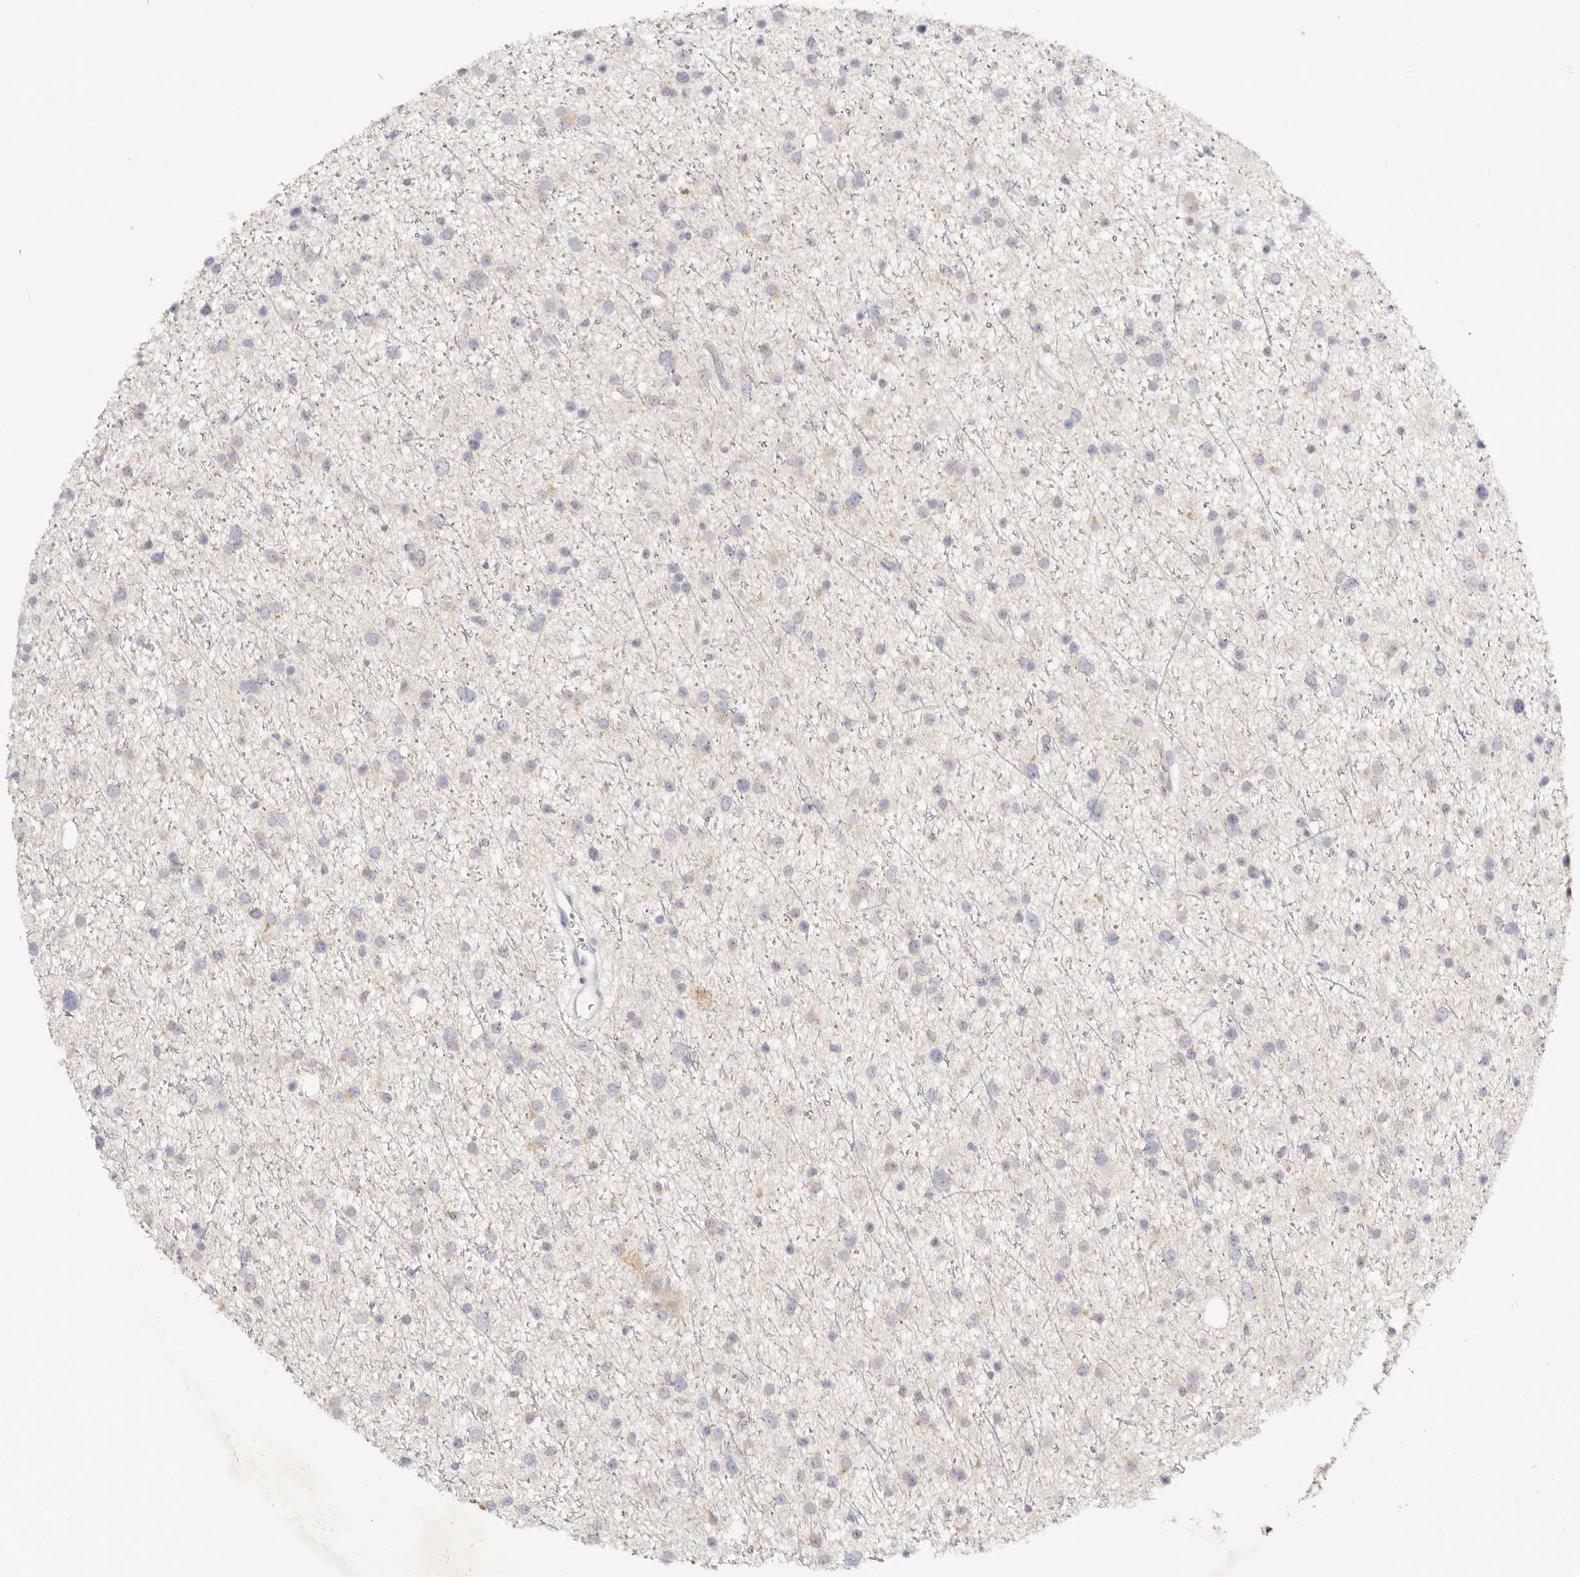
{"staining": {"intensity": "negative", "quantity": "none", "location": "none"}, "tissue": "glioma", "cell_type": "Tumor cells", "image_type": "cancer", "snomed": [{"axis": "morphology", "description": "Glioma, malignant, Low grade"}, {"axis": "topography", "description": "Cerebral cortex"}], "caption": "An IHC photomicrograph of malignant low-grade glioma is shown. There is no staining in tumor cells of malignant low-grade glioma. (DAB (3,3'-diaminobenzidine) immunohistochemistry, high magnification).", "gene": "DNASE1", "patient": {"sex": "female", "age": 39}}